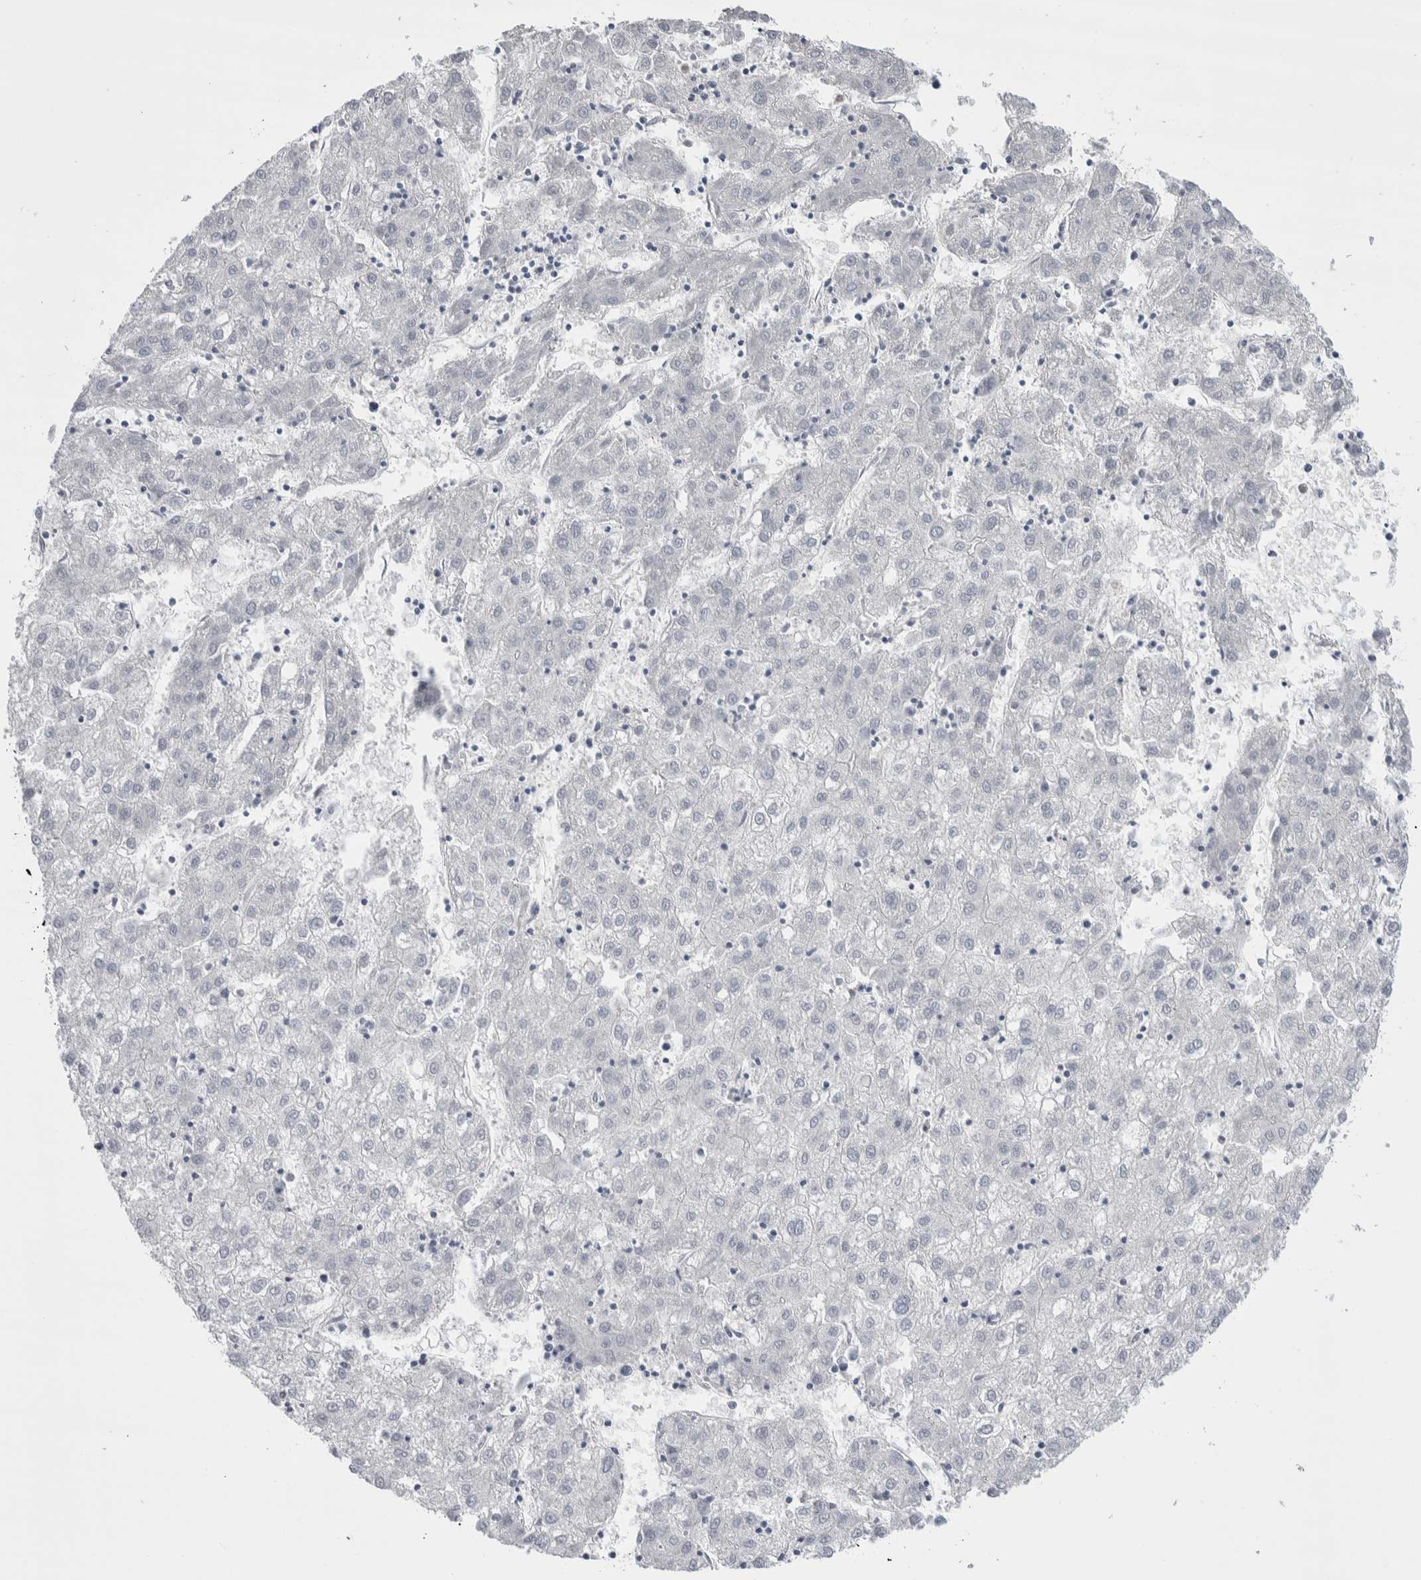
{"staining": {"intensity": "negative", "quantity": "none", "location": "none"}, "tissue": "liver cancer", "cell_type": "Tumor cells", "image_type": "cancer", "snomed": [{"axis": "morphology", "description": "Carcinoma, Hepatocellular, NOS"}, {"axis": "topography", "description": "Liver"}], "caption": "IHC of liver hepatocellular carcinoma displays no expression in tumor cells.", "gene": "LURAP1L", "patient": {"sex": "male", "age": 72}}